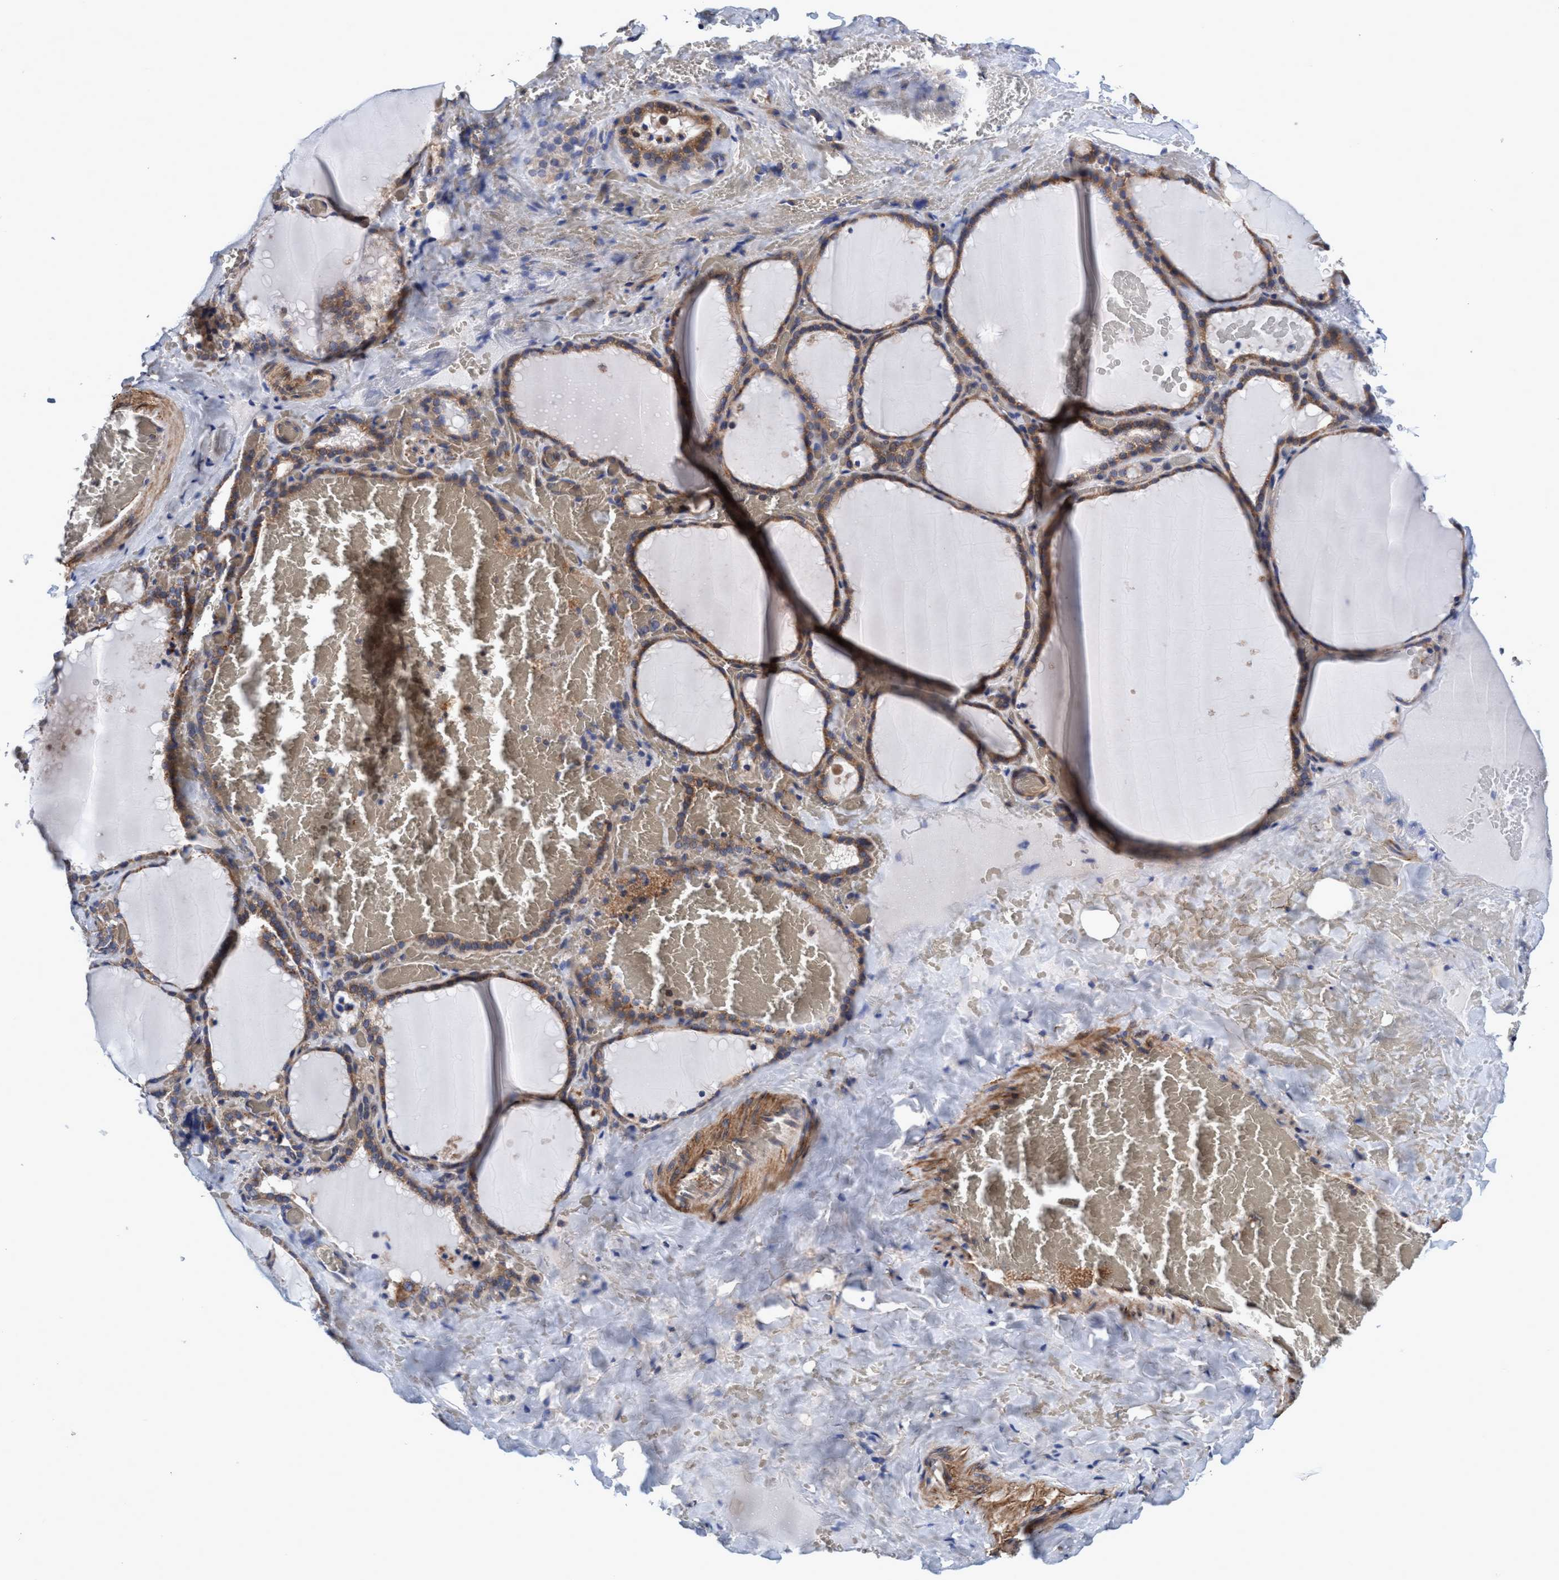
{"staining": {"intensity": "moderate", "quantity": ">75%", "location": "cytoplasmic/membranous"}, "tissue": "thyroid gland", "cell_type": "Glandular cells", "image_type": "normal", "snomed": [{"axis": "morphology", "description": "Normal tissue, NOS"}, {"axis": "topography", "description": "Thyroid gland"}], "caption": "Protein staining of benign thyroid gland displays moderate cytoplasmic/membranous positivity in about >75% of glandular cells.", "gene": "CALCOCO2", "patient": {"sex": "female", "age": 22}}